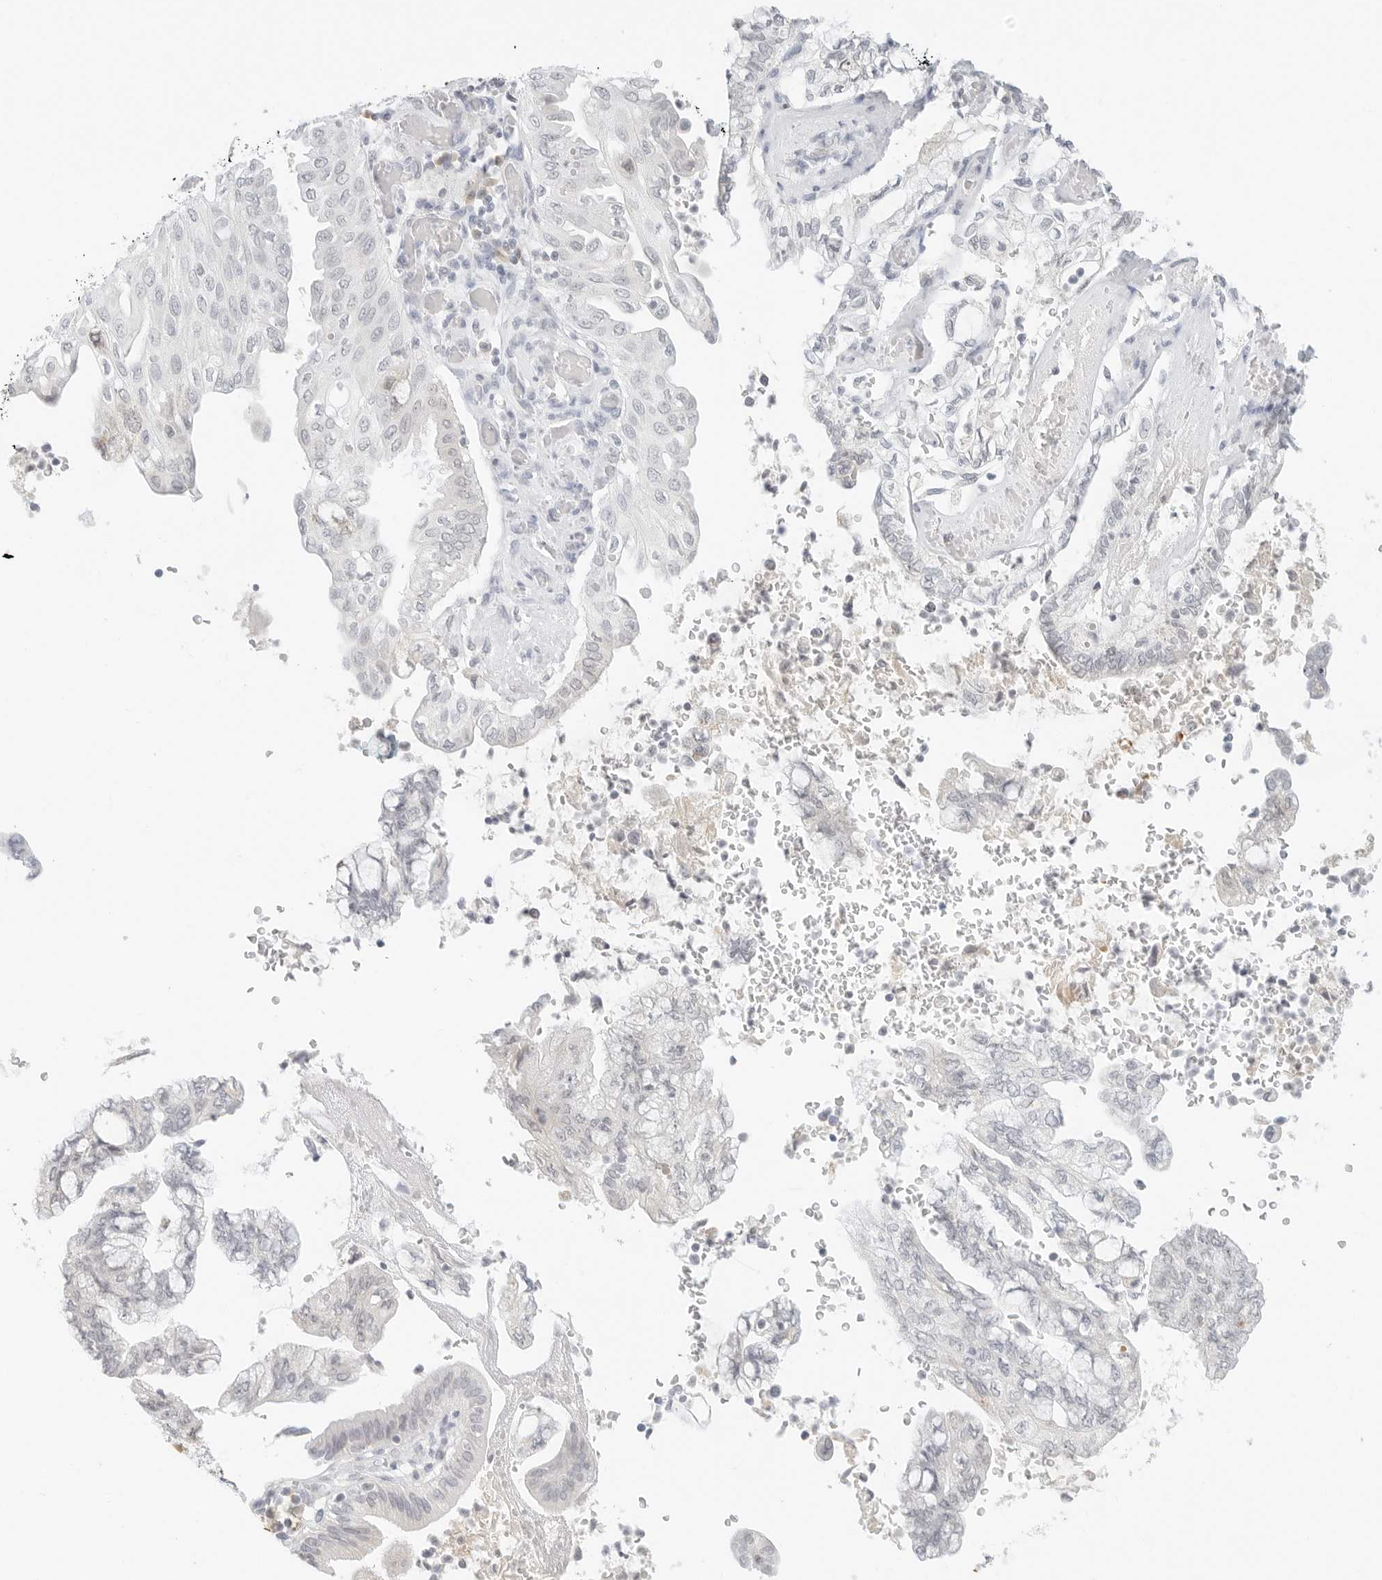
{"staining": {"intensity": "negative", "quantity": "none", "location": "none"}, "tissue": "pancreatic cancer", "cell_type": "Tumor cells", "image_type": "cancer", "snomed": [{"axis": "morphology", "description": "Adenocarcinoma, NOS"}, {"axis": "topography", "description": "Pancreas"}], "caption": "The IHC histopathology image has no significant expression in tumor cells of adenocarcinoma (pancreatic) tissue. (Brightfield microscopy of DAB immunohistochemistry (IHC) at high magnification).", "gene": "NEO1", "patient": {"sex": "female", "age": 73}}